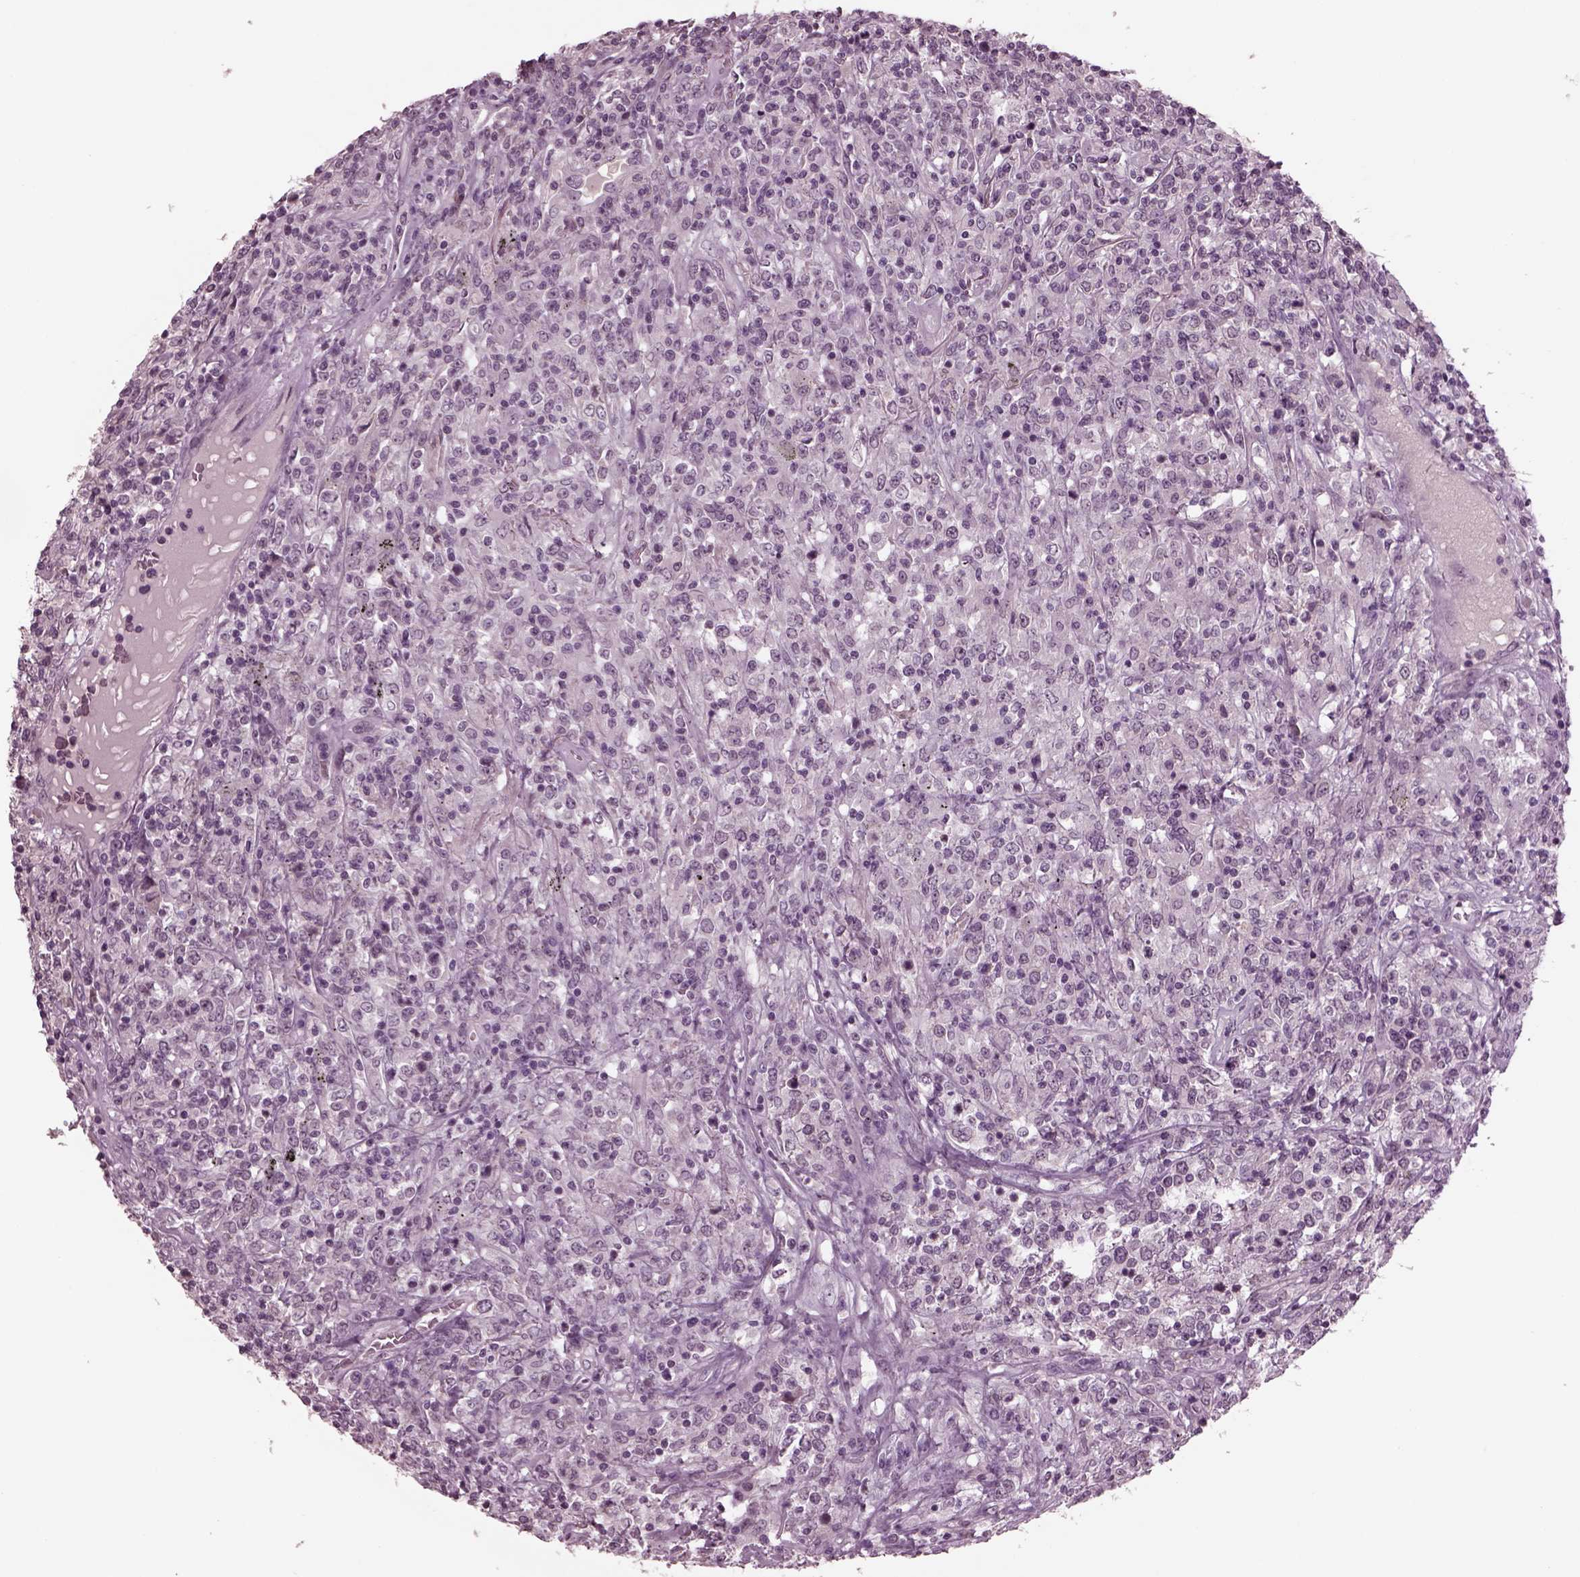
{"staining": {"intensity": "negative", "quantity": "none", "location": "none"}, "tissue": "lymphoma", "cell_type": "Tumor cells", "image_type": "cancer", "snomed": [{"axis": "morphology", "description": "Malignant lymphoma, non-Hodgkin's type, High grade"}, {"axis": "topography", "description": "Lung"}], "caption": "This is an IHC micrograph of lymphoma. There is no staining in tumor cells.", "gene": "CLCN4", "patient": {"sex": "male", "age": 79}}